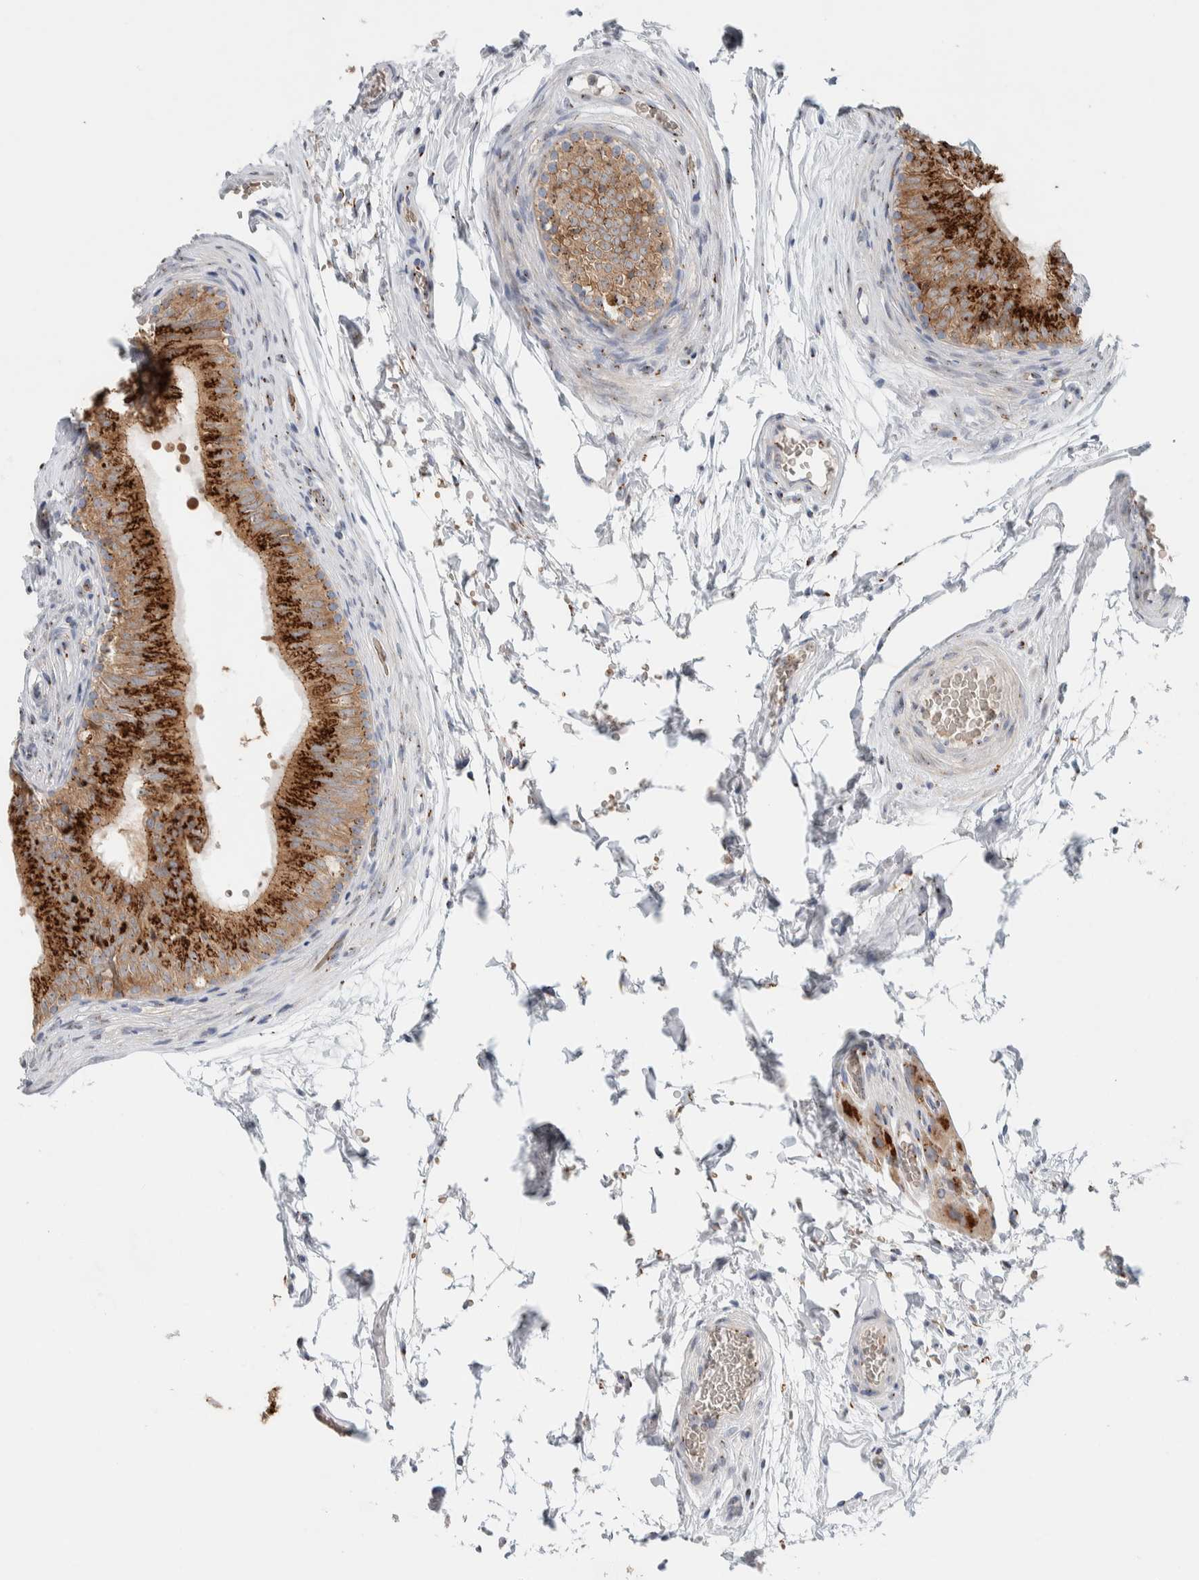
{"staining": {"intensity": "strong", "quantity": "25%-75%", "location": "cytoplasmic/membranous"}, "tissue": "epididymis", "cell_type": "Glandular cells", "image_type": "normal", "snomed": [{"axis": "morphology", "description": "Normal tissue, NOS"}, {"axis": "topography", "description": "Epididymis"}], "caption": "This is an image of IHC staining of benign epididymis, which shows strong positivity in the cytoplasmic/membranous of glandular cells.", "gene": "SLC38A10", "patient": {"sex": "male", "age": 36}}